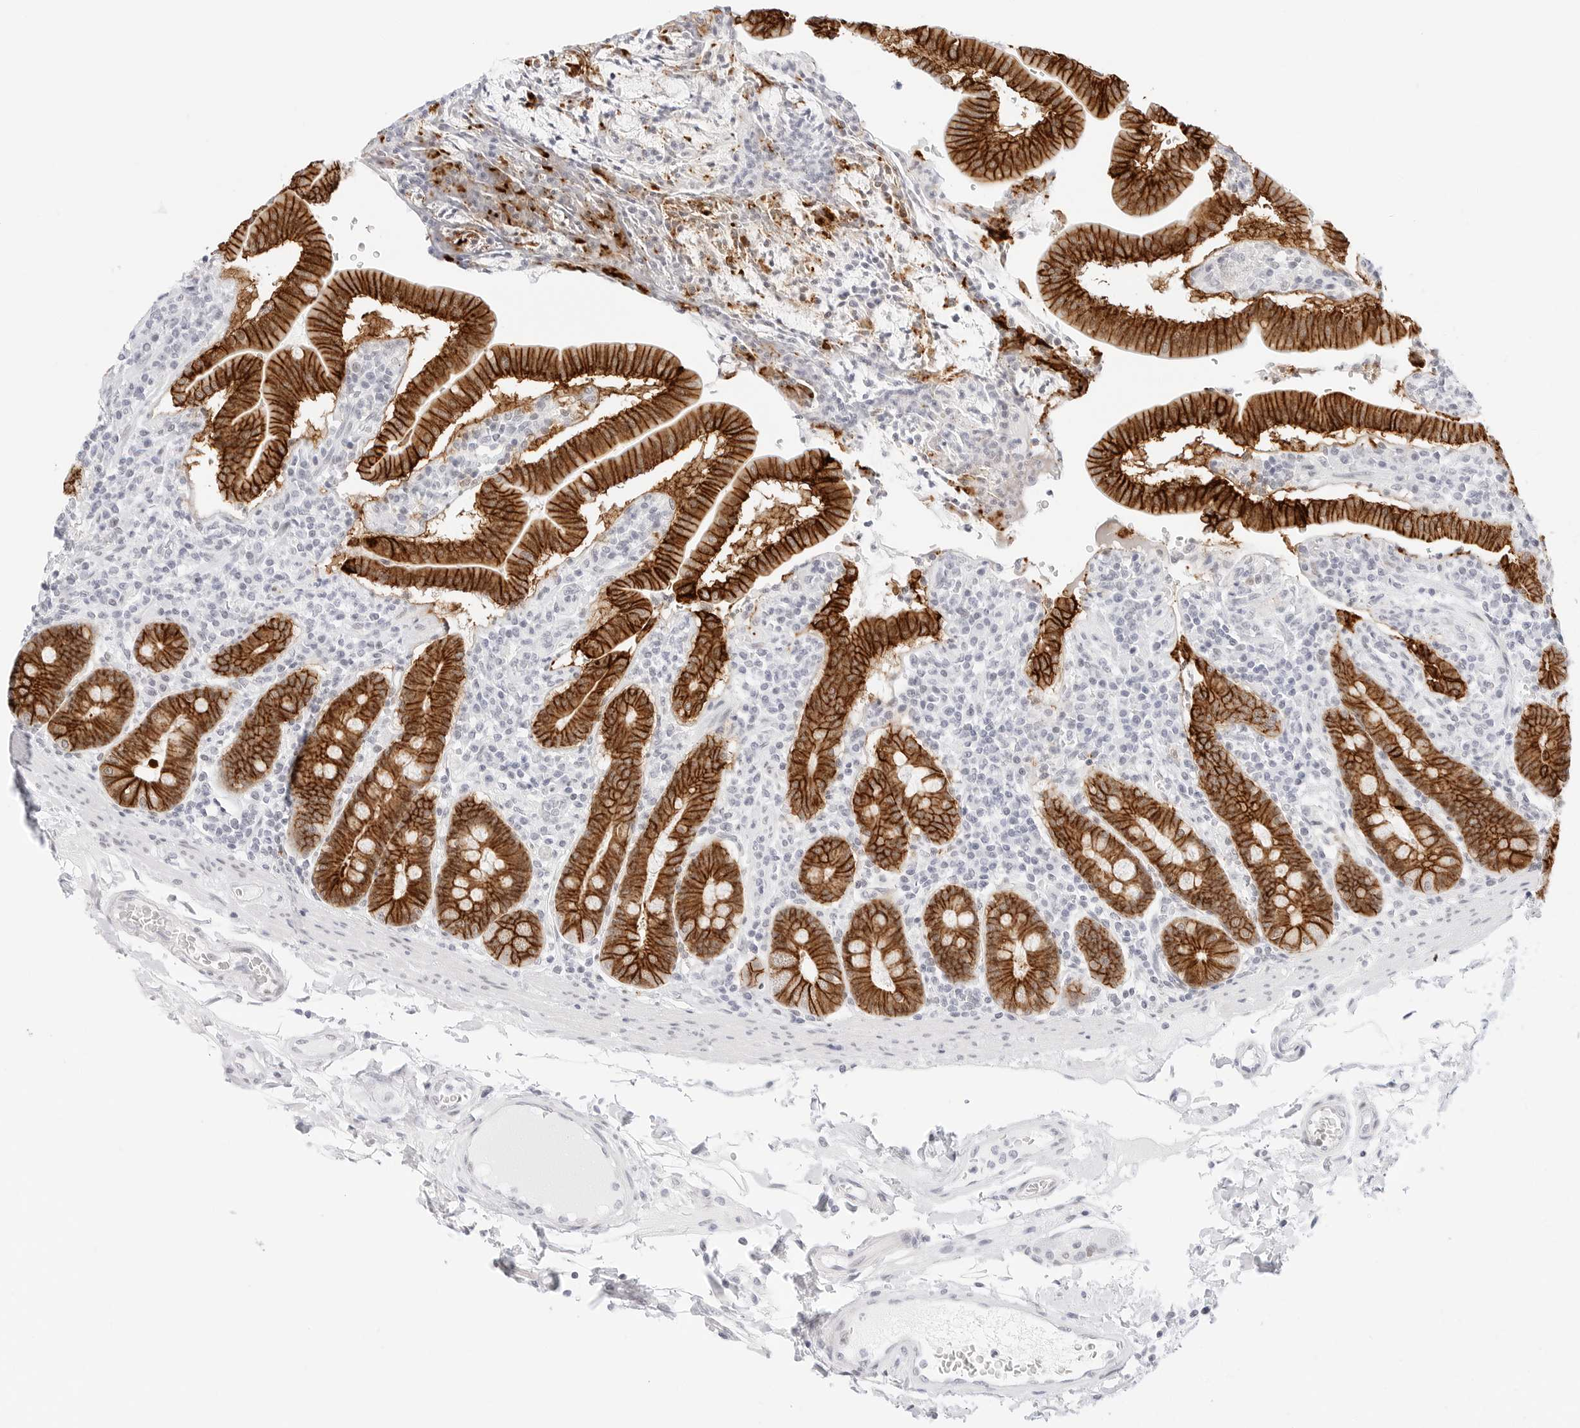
{"staining": {"intensity": "strong", "quantity": ">75%", "location": "cytoplasmic/membranous"}, "tissue": "duodenum", "cell_type": "Glandular cells", "image_type": "normal", "snomed": [{"axis": "morphology", "description": "Normal tissue, NOS"}, {"axis": "morphology", "description": "Adenocarcinoma, NOS"}, {"axis": "topography", "description": "Pancreas"}, {"axis": "topography", "description": "Duodenum"}], "caption": "This is a photomicrograph of immunohistochemistry (IHC) staining of normal duodenum, which shows strong positivity in the cytoplasmic/membranous of glandular cells.", "gene": "CDH1", "patient": {"sex": "male", "age": 50}}